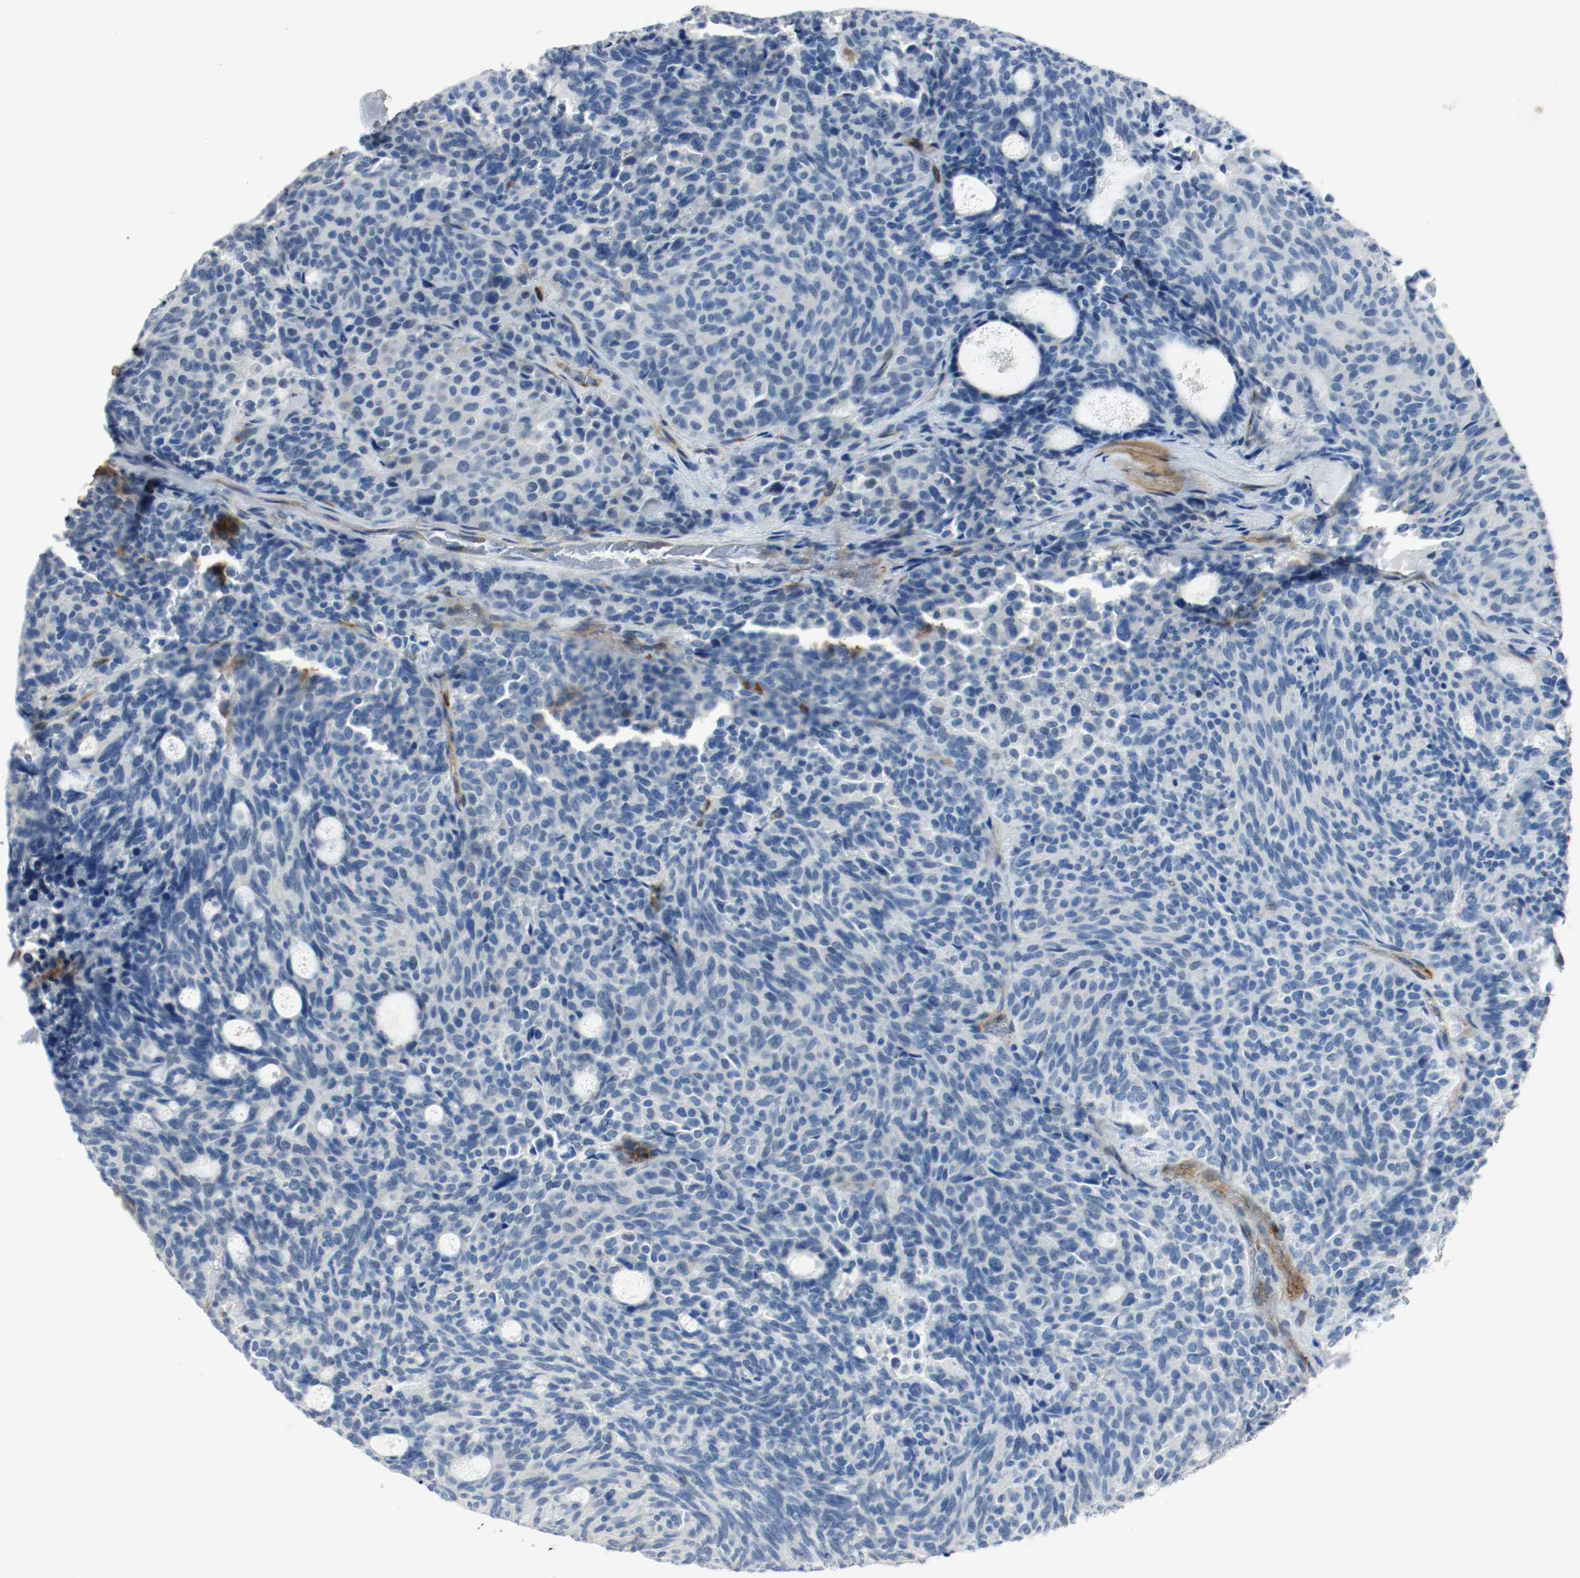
{"staining": {"intensity": "negative", "quantity": "none", "location": "none"}, "tissue": "carcinoid", "cell_type": "Tumor cells", "image_type": "cancer", "snomed": [{"axis": "morphology", "description": "Carcinoid, malignant, NOS"}, {"axis": "topography", "description": "Pancreas"}], "caption": "Protein analysis of carcinoid (malignant) demonstrates no significant staining in tumor cells.", "gene": "LAMB1", "patient": {"sex": "female", "age": 54}}